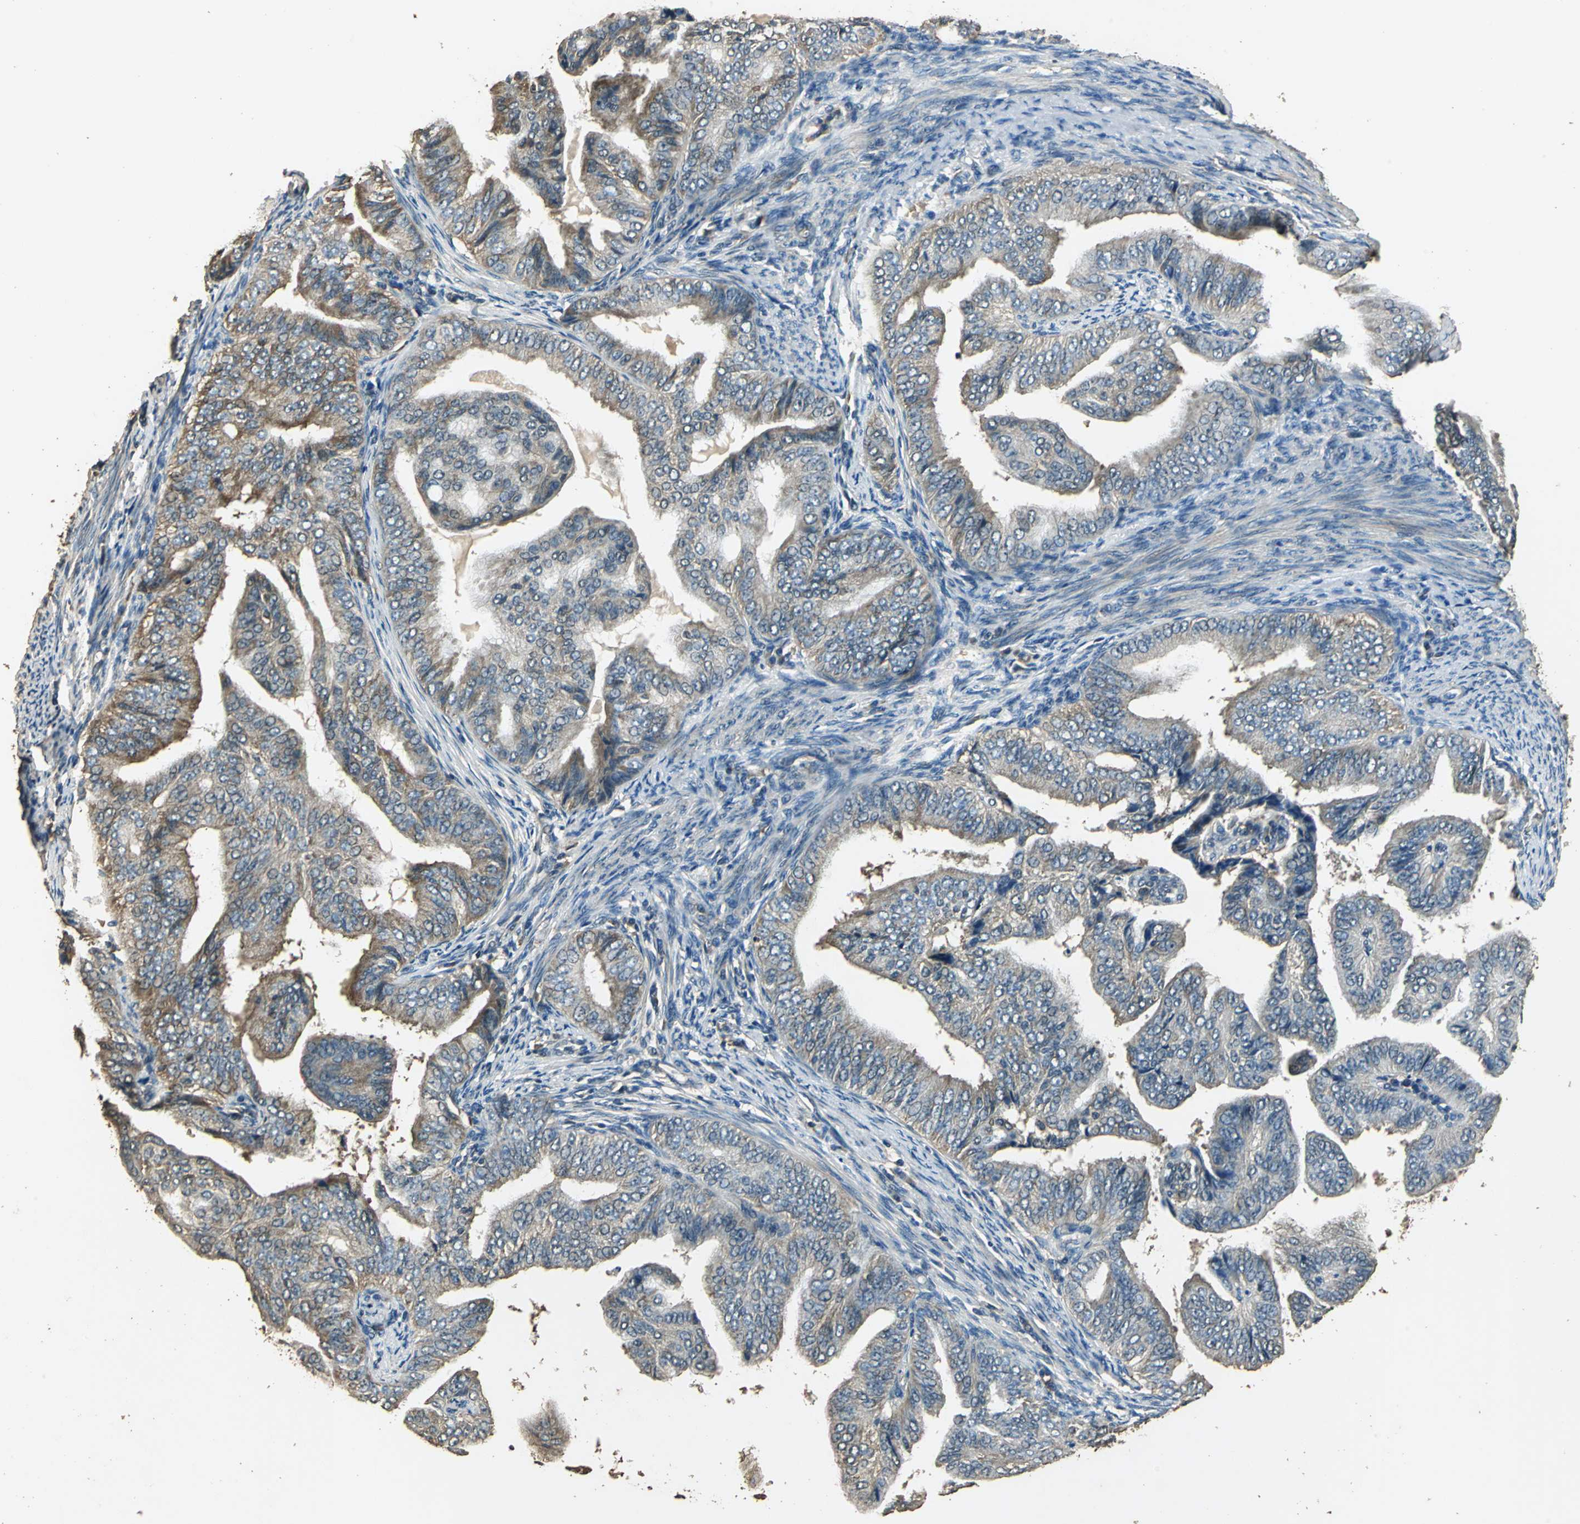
{"staining": {"intensity": "moderate", "quantity": ">75%", "location": "cytoplasmic/membranous"}, "tissue": "endometrial cancer", "cell_type": "Tumor cells", "image_type": "cancer", "snomed": [{"axis": "morphology", "description": "Adenocarcinoma, NOS"}, {"axis": "topography", "description": "Endometrium"}], "caption": "The image displays a brown stain indicating the presence of a protein in the cytoplasmic/membranous of tumor cells in endometrial cancer (adenocarcinoma).", "gene": "TMPRSS4", "patient": {"sex": "female", "age": 58}}